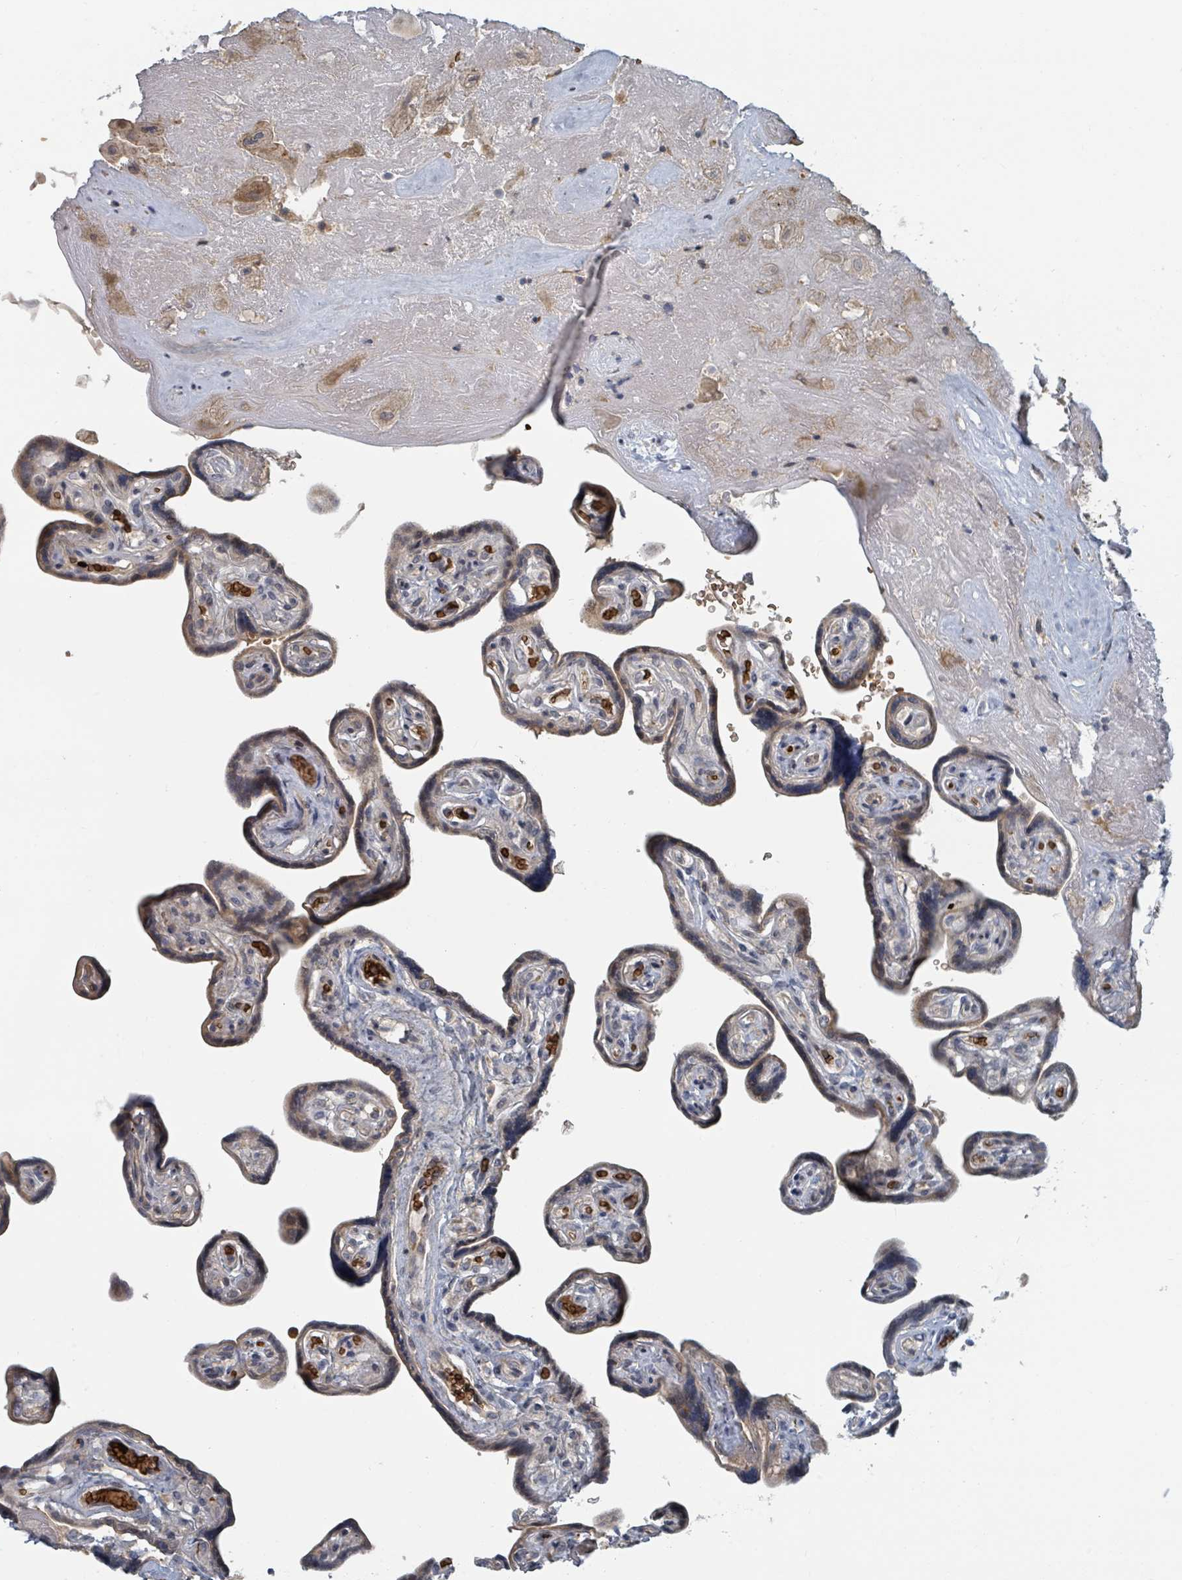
{"staining": {"intensity": "weak", "quantity": "25%-75%", "location": "cytoplasmic/membranous"}, "tissue": "placenta", "cell_type": "Trophoblastic cells", "image_type": "normal", "snomed": [{"axis": "morphology", "description": "Normal tissue, NOS"}, {"axis": "topography", "description": "Placenta"}], "caption": "Immunohistochemistry of benign placenta demonstrates low levels of weak cytoplasmic/membranous positivity in approximately 25%-75% of trophoblastic cells.", "gene": "TRPC4AP", "patient": {"sex": "female", "age": 32}}